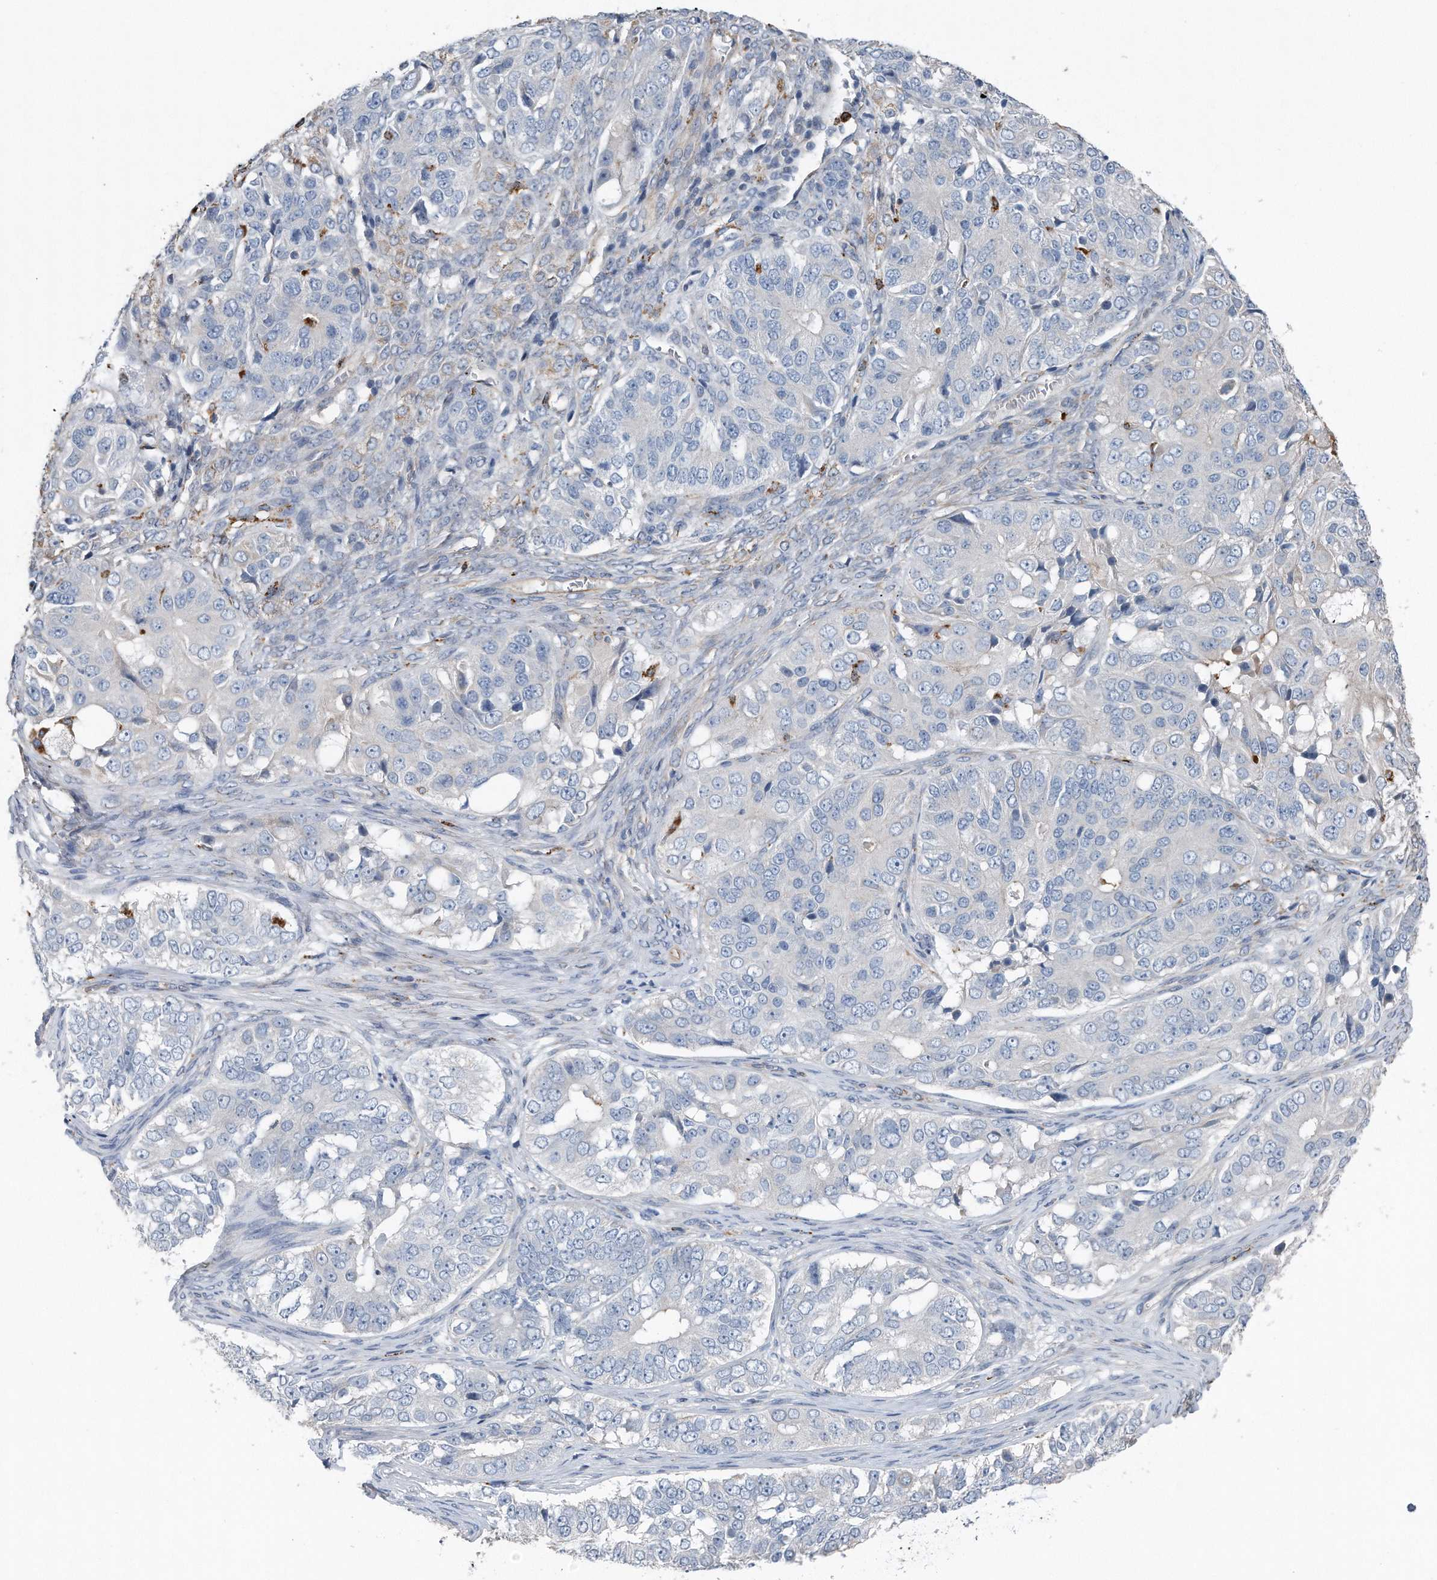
{"staining": {"intensity": "negative", "quantity": "none", "location": "none"}, "tissue": "ovarian cancer", "cell_type": "Tumor cells", "image_type": "cancer", "snomed": [{"axis": "morphology", "description": "Carcinoma, endometroid"}, {"axis": "topography", "description": "Ovary"}], "caption": "Ovarian endometroid carcinoma was stained to show a protein in brown. There is no significant staining in tumor cells. (DAB (3,3'-diaminobenzidine) IHC with hematoxylin counter stain).", "gene": "ZNF772", "patient": {"sex": "female", "age": 51}}